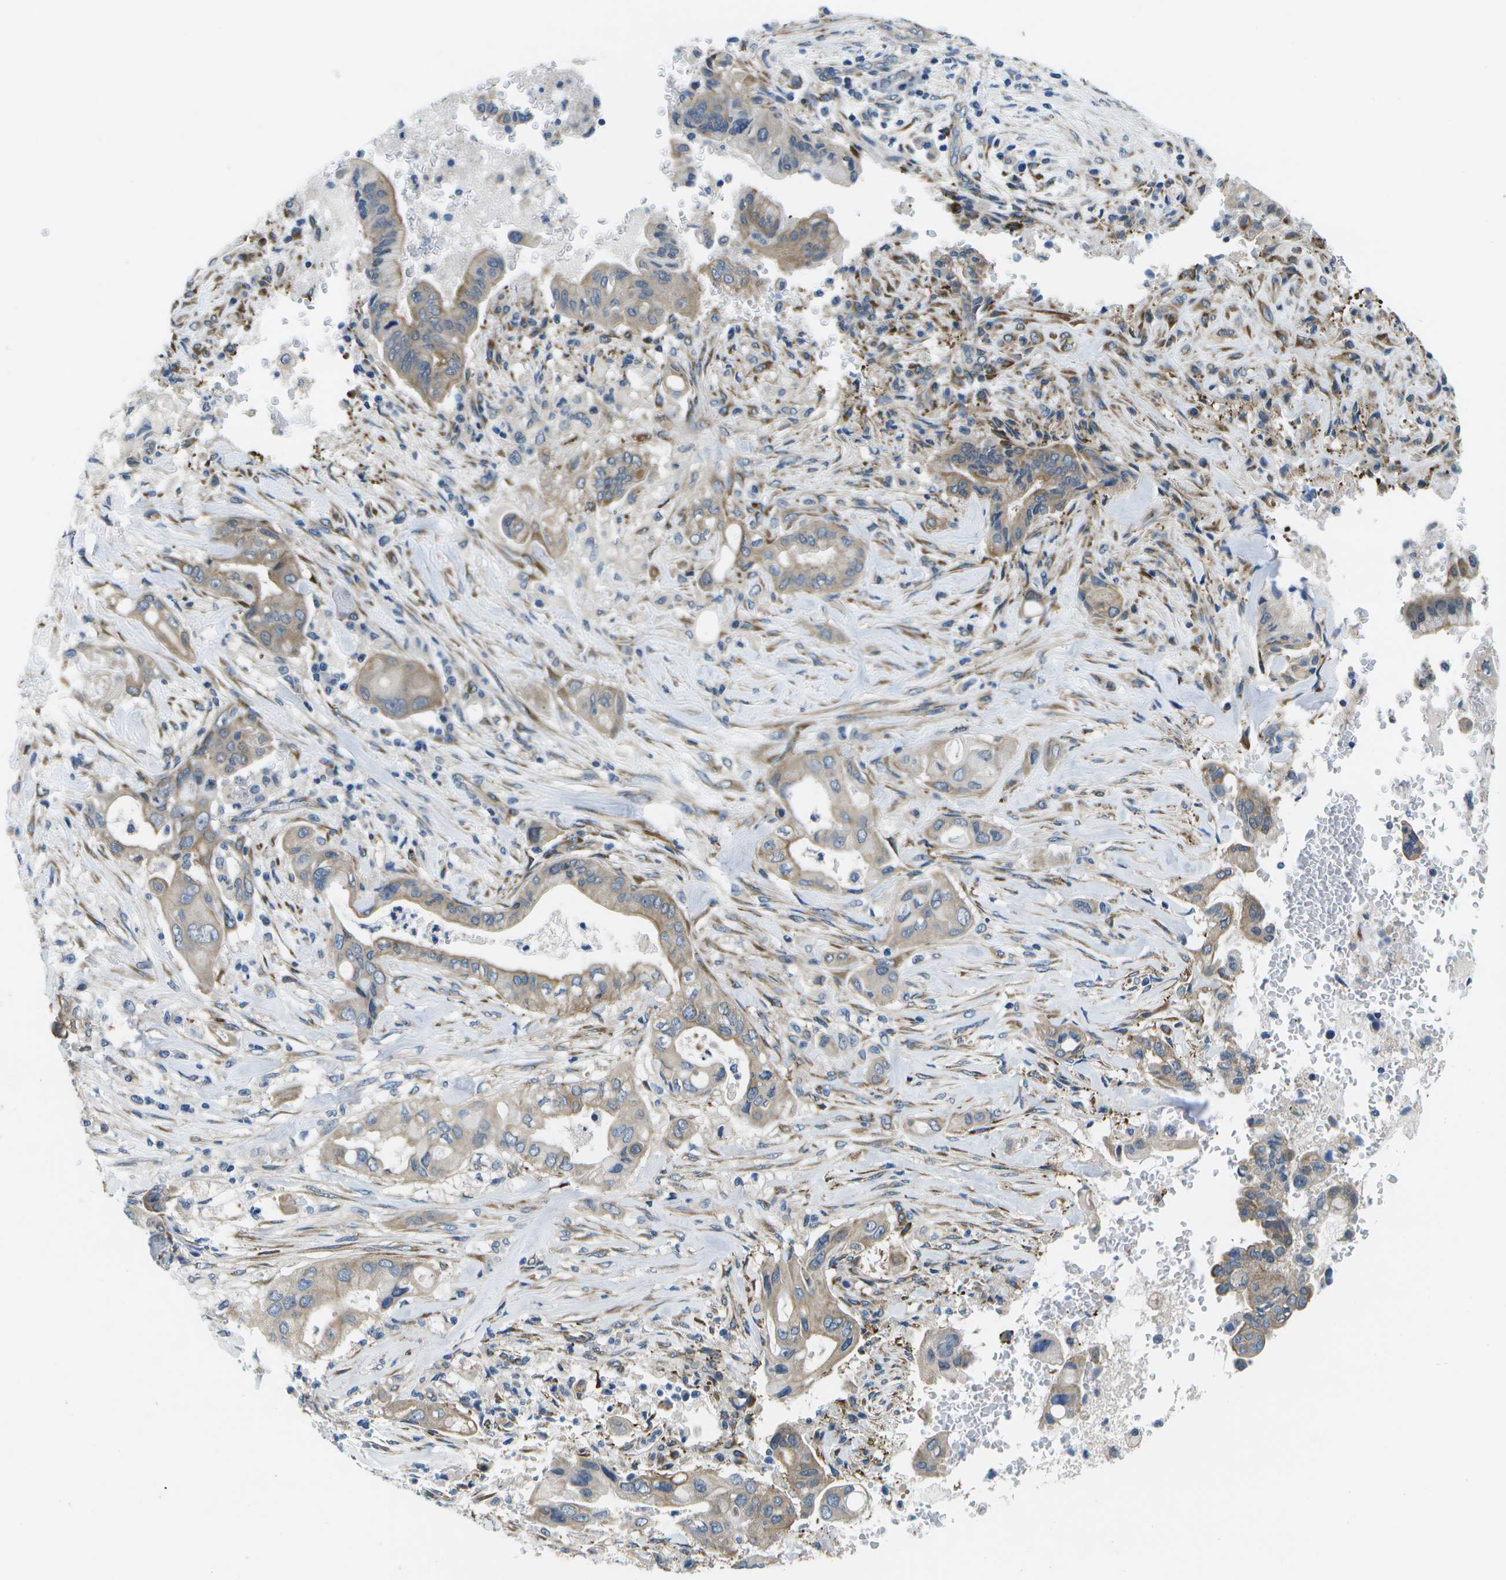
{"staining": {"intensity": "moderate", "quantity": ">75%", "location": "cytoplasmic/membranous"}, "tissue": "pancreatic cancer", "cell_type": "Tumor cells", "image_type": "cancer", "snomed": [{"axis": "morphology", "description": "Adenocarcinoma, NOS"}, {"axis": "topography", "description": "Pancreas"}], "caption": "Protein expression analysis of pancreatic cancer (adenocarcinoma) reveals moderate cytoplasmic/membranous positivity in about >75% of tumor cells. The staining was performed using DAB (3,3'-diaminobenzidine) to visualize the protein expression in brown, while the nuclei were stained in blue with hematoxylin (Magnification: 20x).", "gene": "P3H1", "patient": {"sex": "female", "age": 73}}